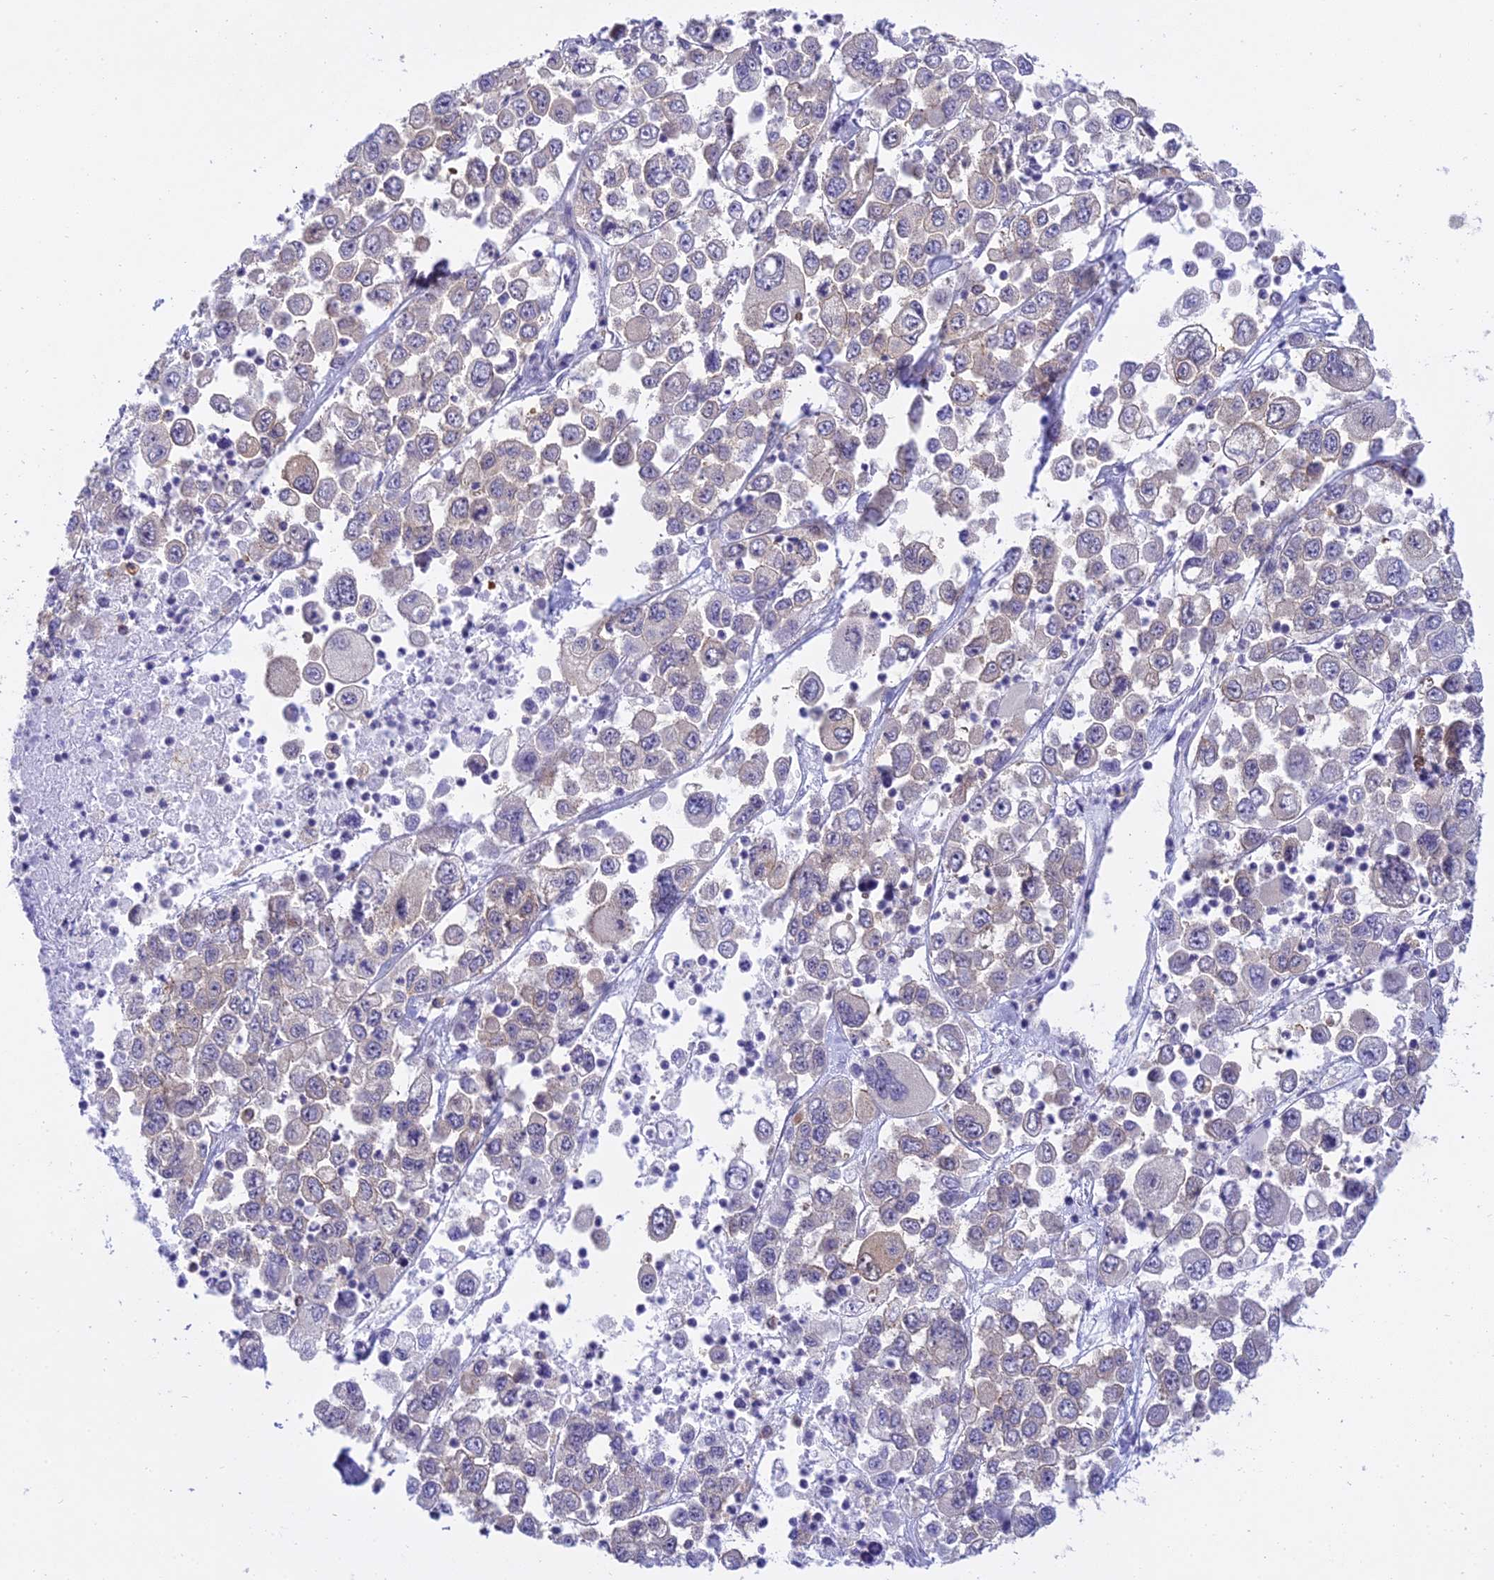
{"staining": {"intensity": "negative", "quantity": "none", "location": "none"}, "tissue": "melanoma", "cell_type": "Tumor cells", "image_type": "cancer", "snomed": [{"axis": "morphology", "description": "Malignant melanoma, Metastatic site"}, {"axis": "topography", "description": "Lymph node"}], "caption": "Melanoma was stained to show a protein in brown. There is no significant positivity in tumor cells. (Stains: DAB immunohistochemistry (IHC) with hematoxylin counter stain, Microscopy: brightfield microscopy at high magnification).", "gene": "UBE2G1", "patient": {"sex": "female", "age": 54}}